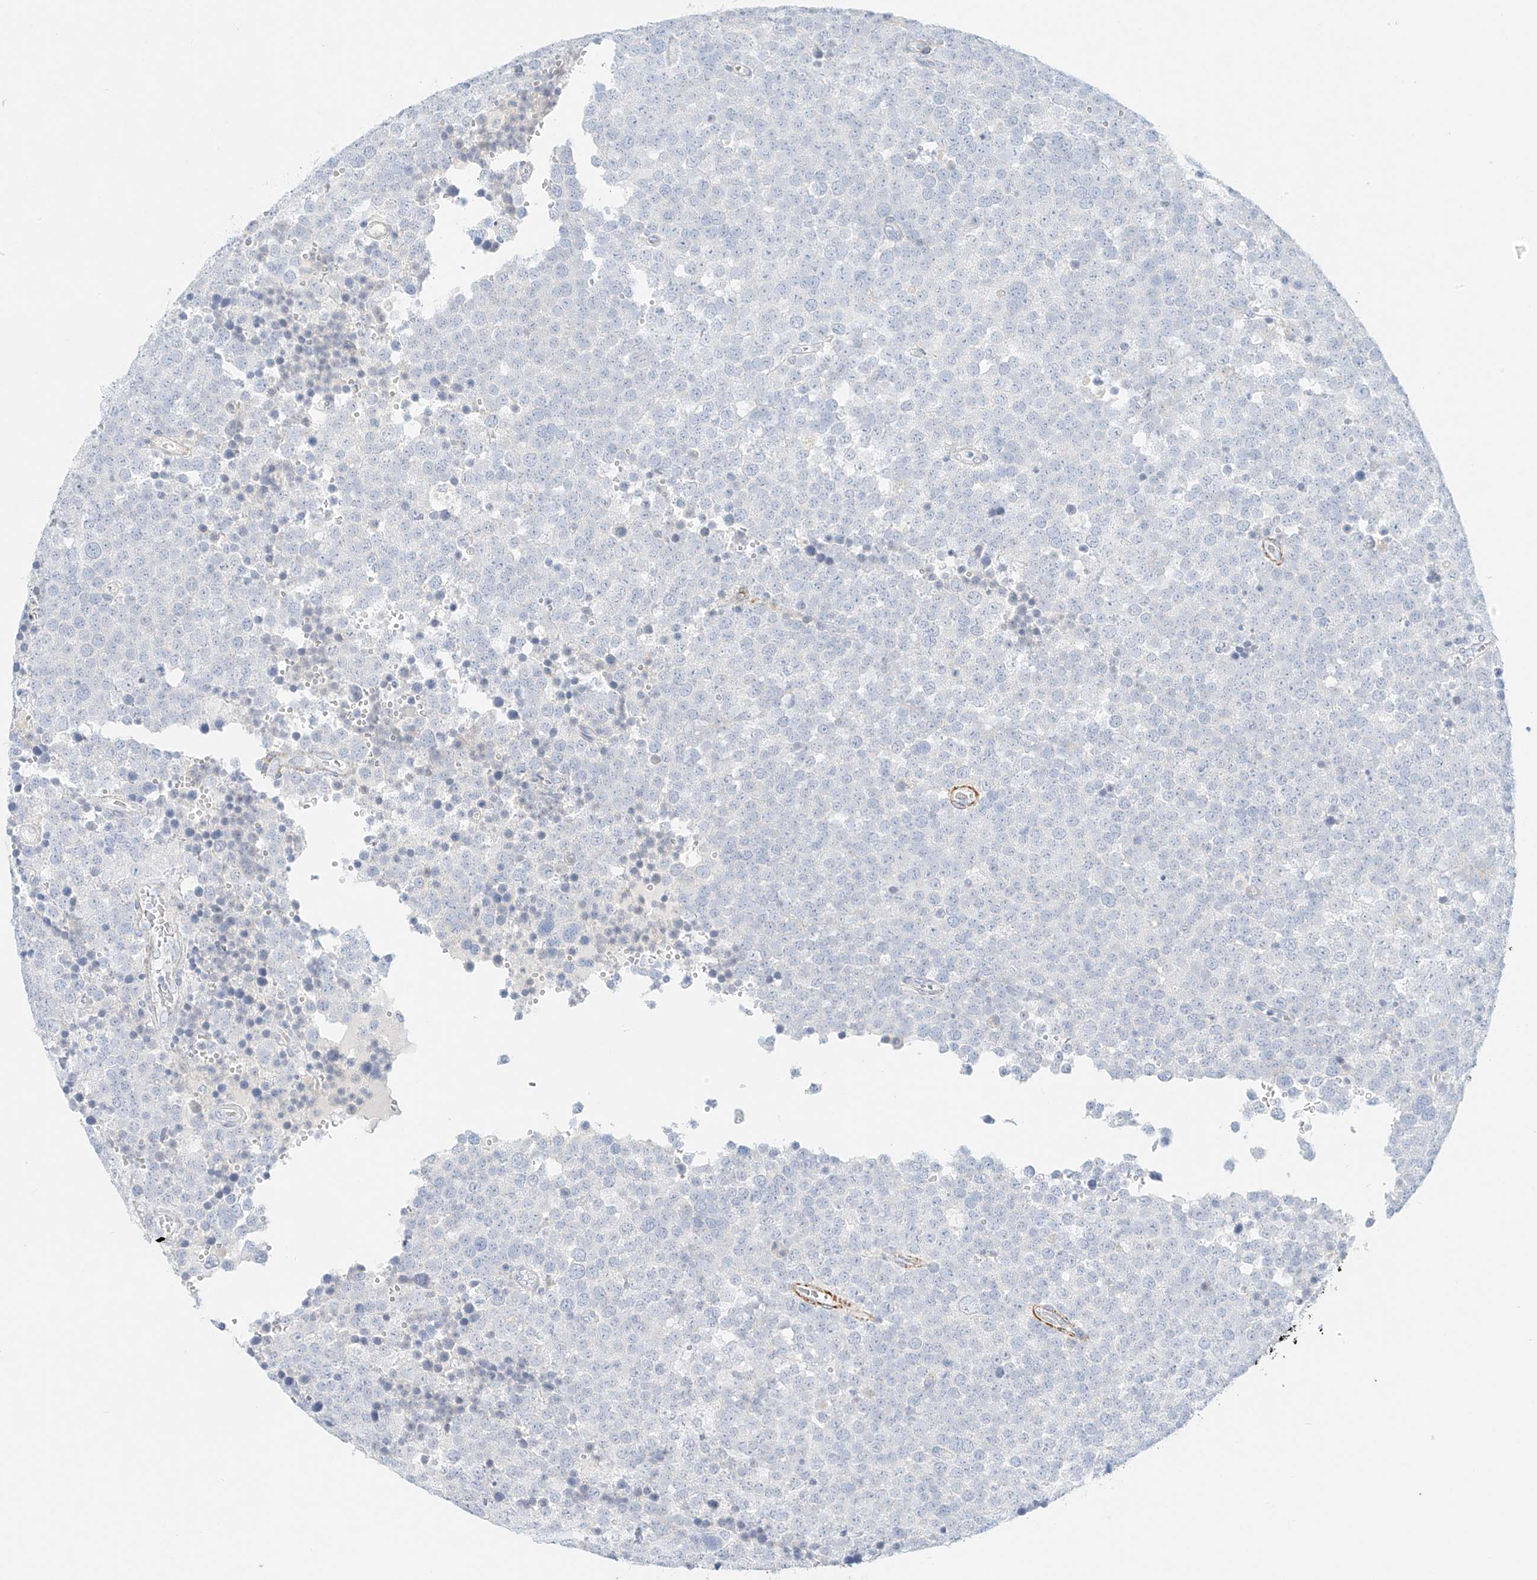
{"staining": {"intensity": "negative", "quantity": "none", "location": "none"}, "tissue": "testis cancer", "cell_type": "Tumor cells", "image_type": "cancer", "snomed": [{"axis": "morphology", "description": "Seminoma, NOS"}, {"axis": "topography", "description": "Testis"}], "caption": "Micrograph shows no protein staining in tumor cells of testis cancer (seminoma) tissue. (Immunohistochemistry, brightfield microscopy, high magnification).", "gene": "ST3GAL5", "patient": {"sex": "male", "age": 71}}